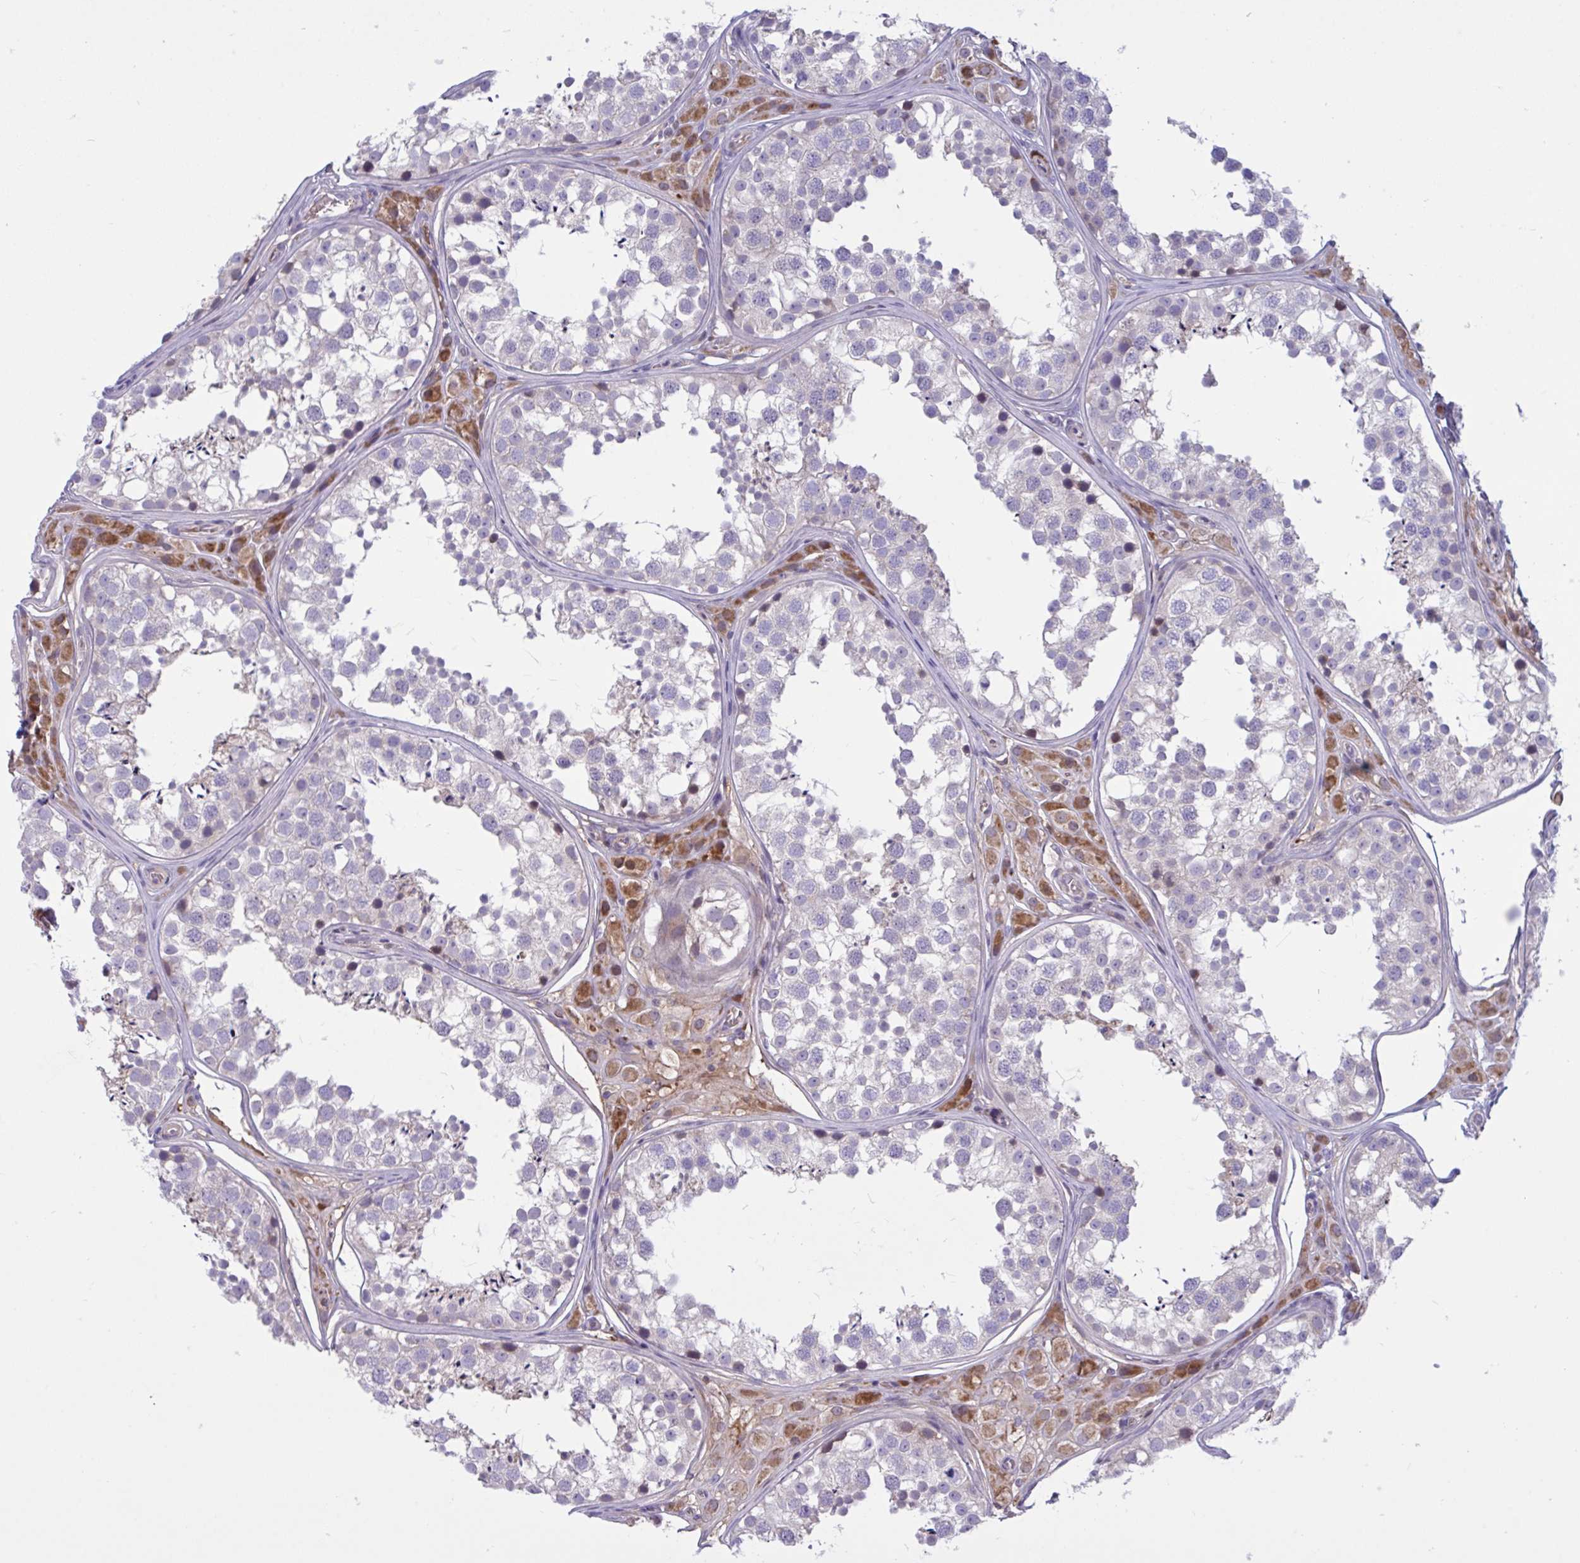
{"staining": {"intensity": "negative", "quantity": "none", "location": "none"}, "tissue": "testis", "cell_type": "Cells in seminiferous ducts", "image_type": "normal", "snomed": [{"axis": "morphology", "description": "Normal tissue, NOS"}, {"axis": "topography", "description": "Testis"}], "caption": "Human testis stained for a protein using immunohistochemistry (IHC) reveals no positivity in cells in seminiferous ducts.", "gene": "VWC2", "patient": {"sex": "male", "age": 13}}